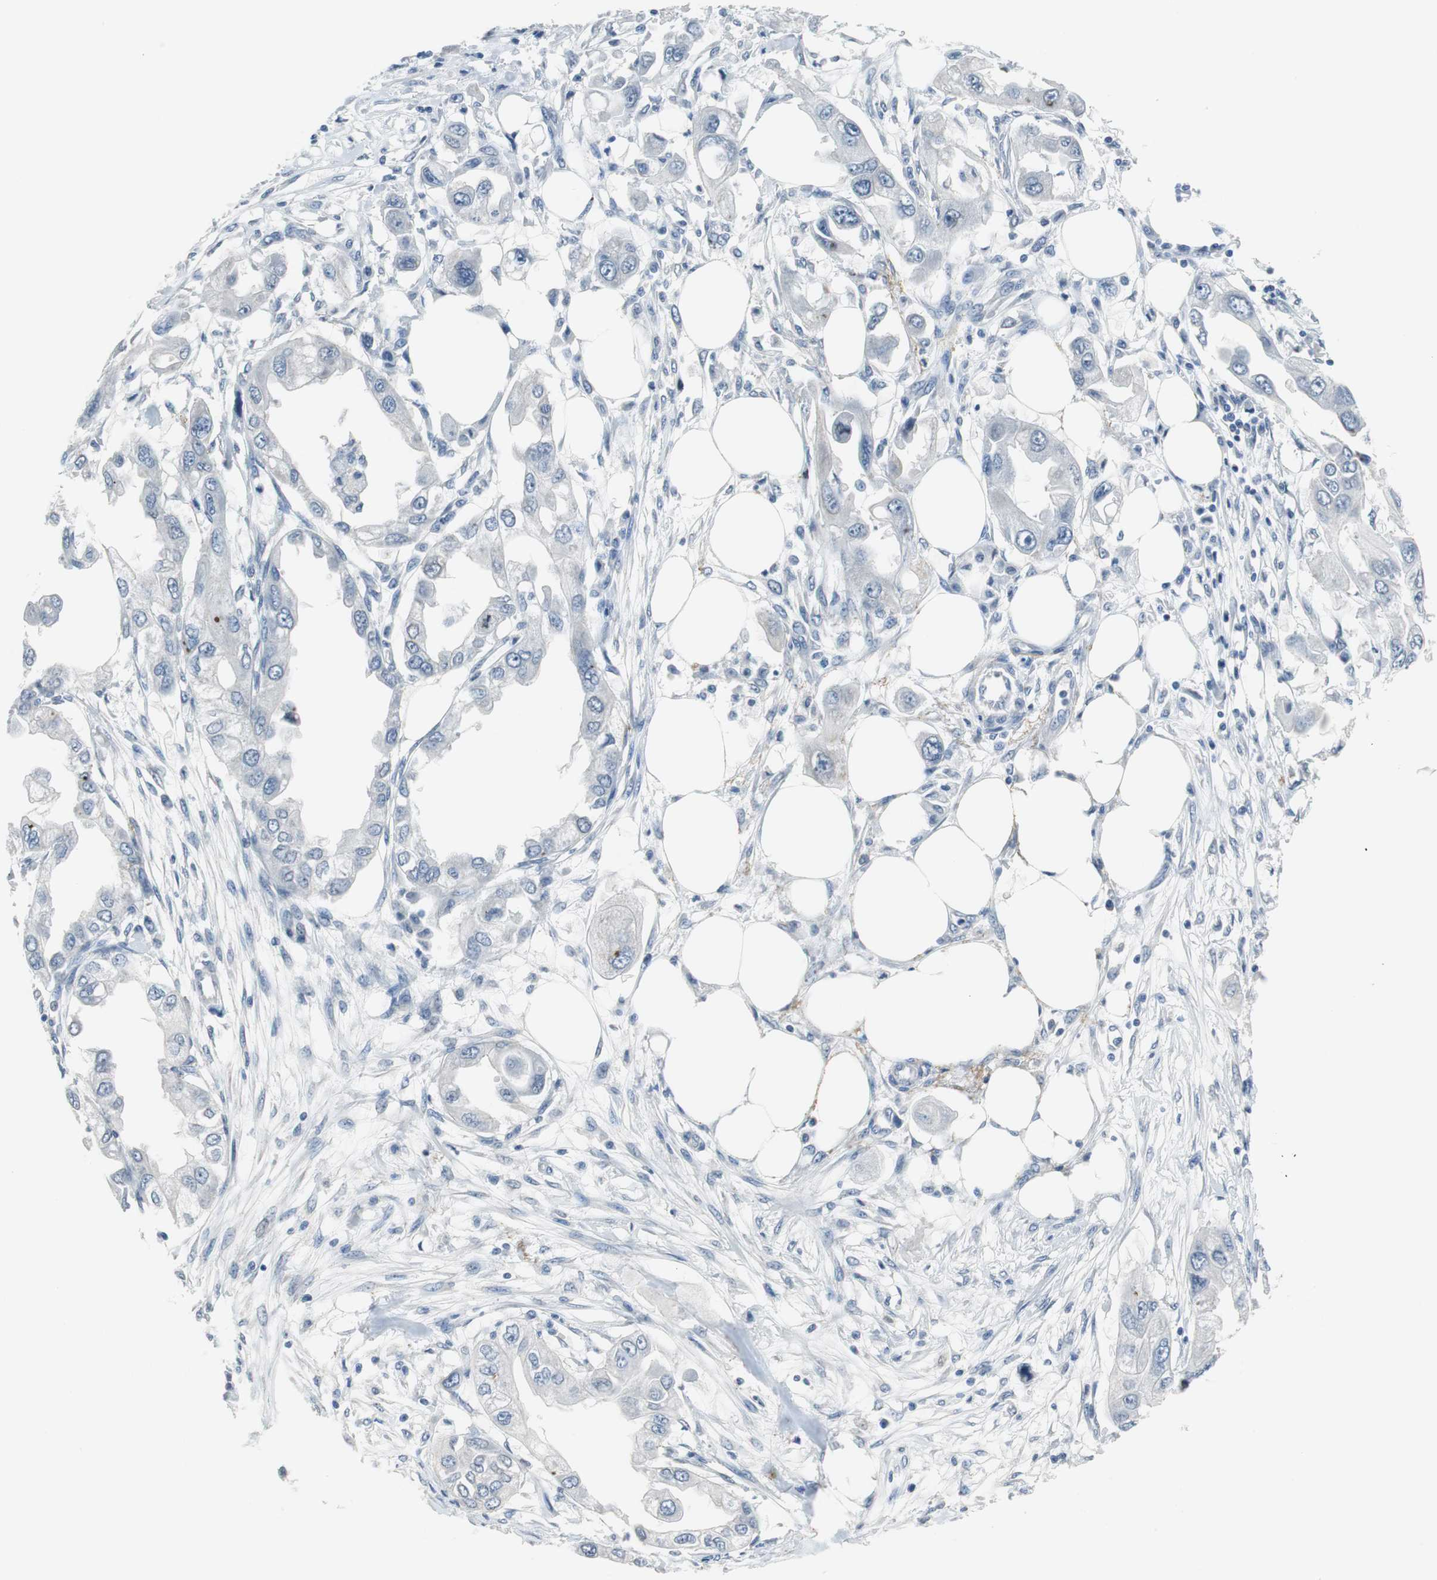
{"staining": {"intensity": "negative", "quantity": "none", "location": "none"}, "tissue": "endometrial cancer", "cell_type": "Tumor cells", "image_type": "cancer", "snomed": [{"axis": "morphology", "description": "Adenocarcinoma, NOS"}, {"axis": "topography", "description": "Endometrium"}], "caption": "The histopathology image demonstrates no staining of tumor cells in endometrial adenocarcinoma.", "gene": "MUC7", "patient": {"sex": "female", "age": 67}}